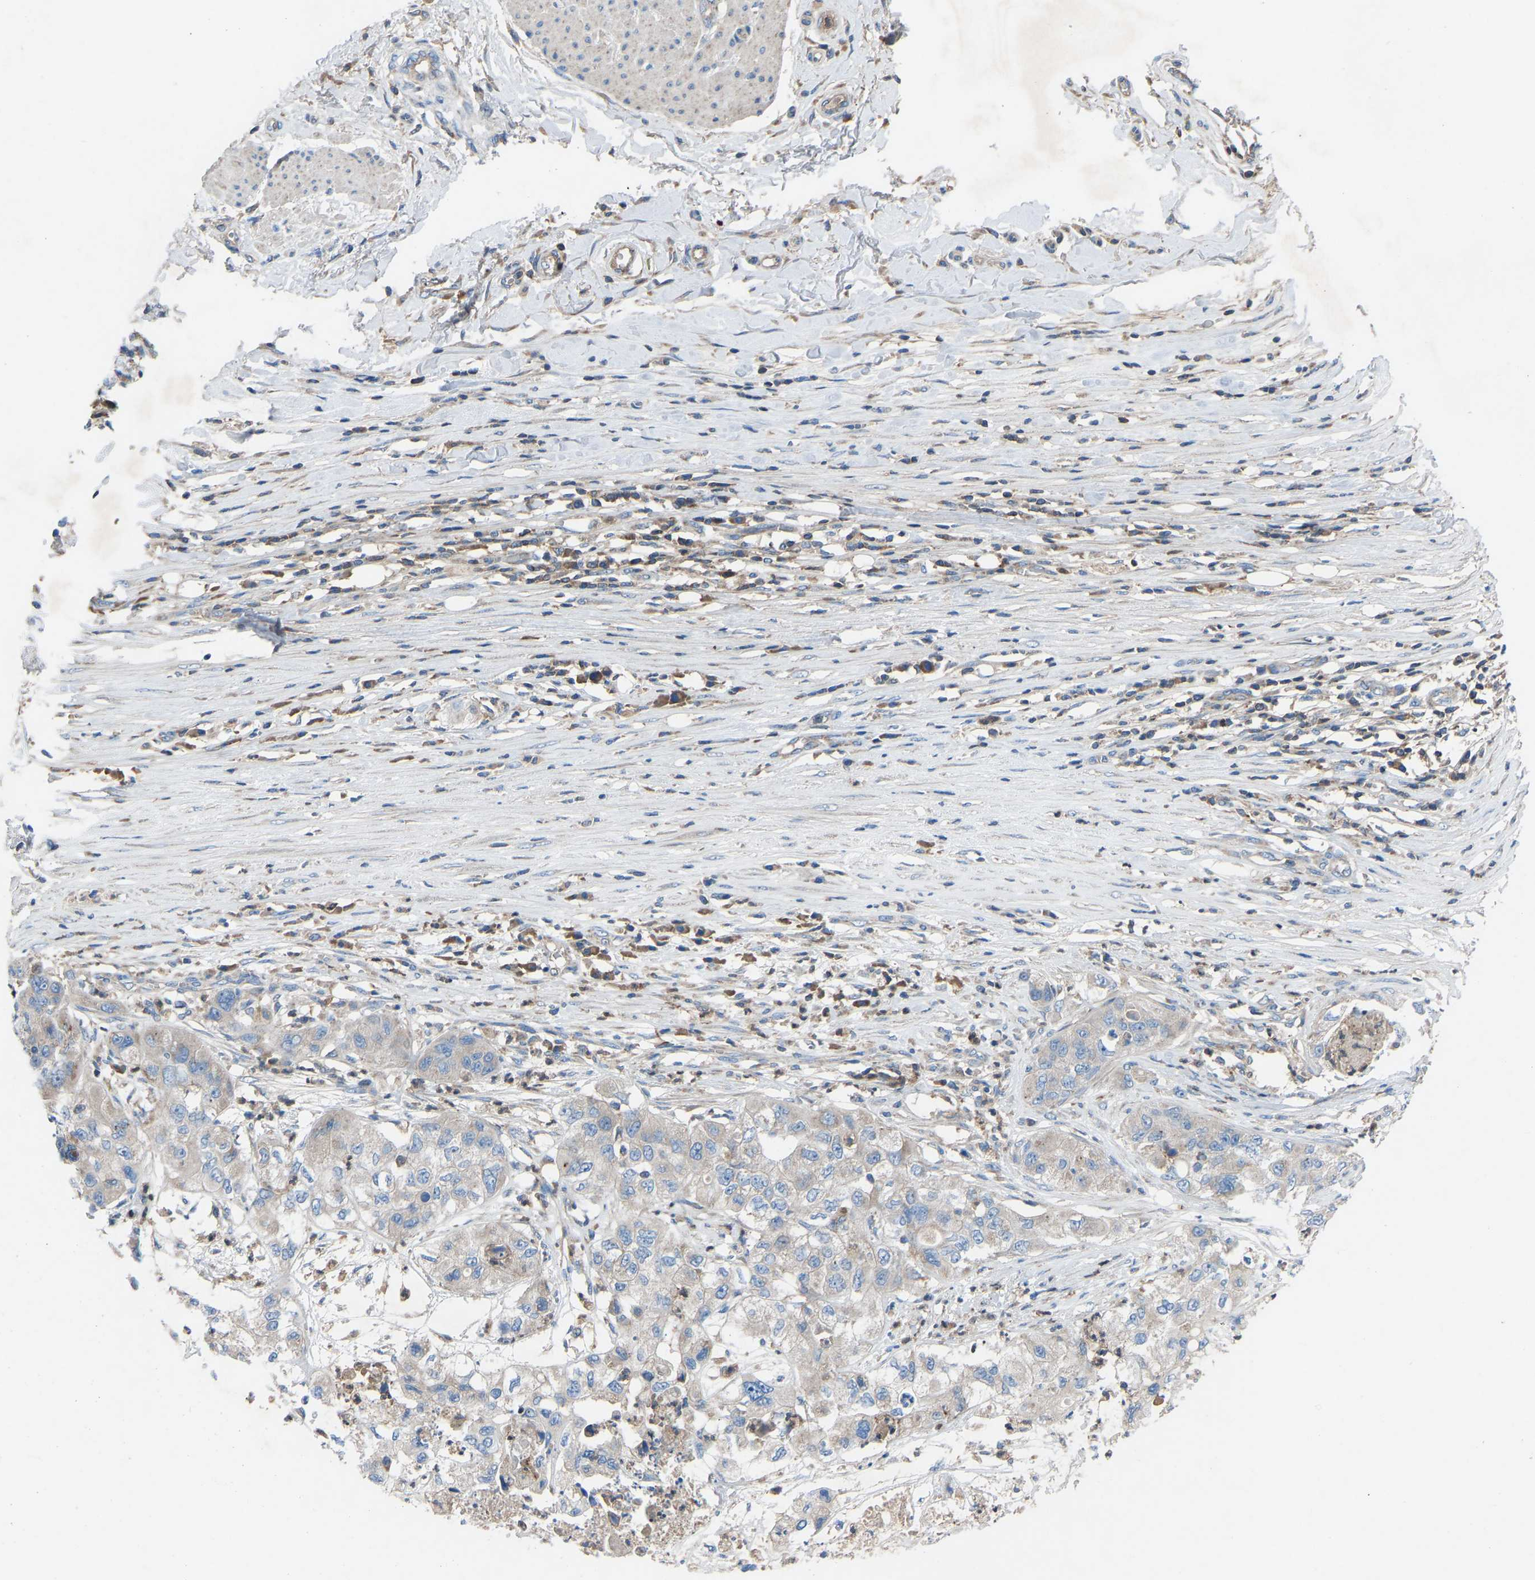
{"staining": {"intensity": "weak", "quantity": "<25%", "location": "cytoplasmic/membranous"}, "tissue": "pancreatic cancer", "cell_type": "Tumor cells", "image_type": "cancer", "snomed": [{"axis": "morphology", "description": "Adenocarcinoma, NOS"}, {"axis": "topography", "description": "Pancreas"}], "caption": "An image of pancreatic adenocarcinoma stained for a protein shows no brown staining in tumor cells.", "gene": "GRK6", "patient": {"sex": "female", "age": 78}}